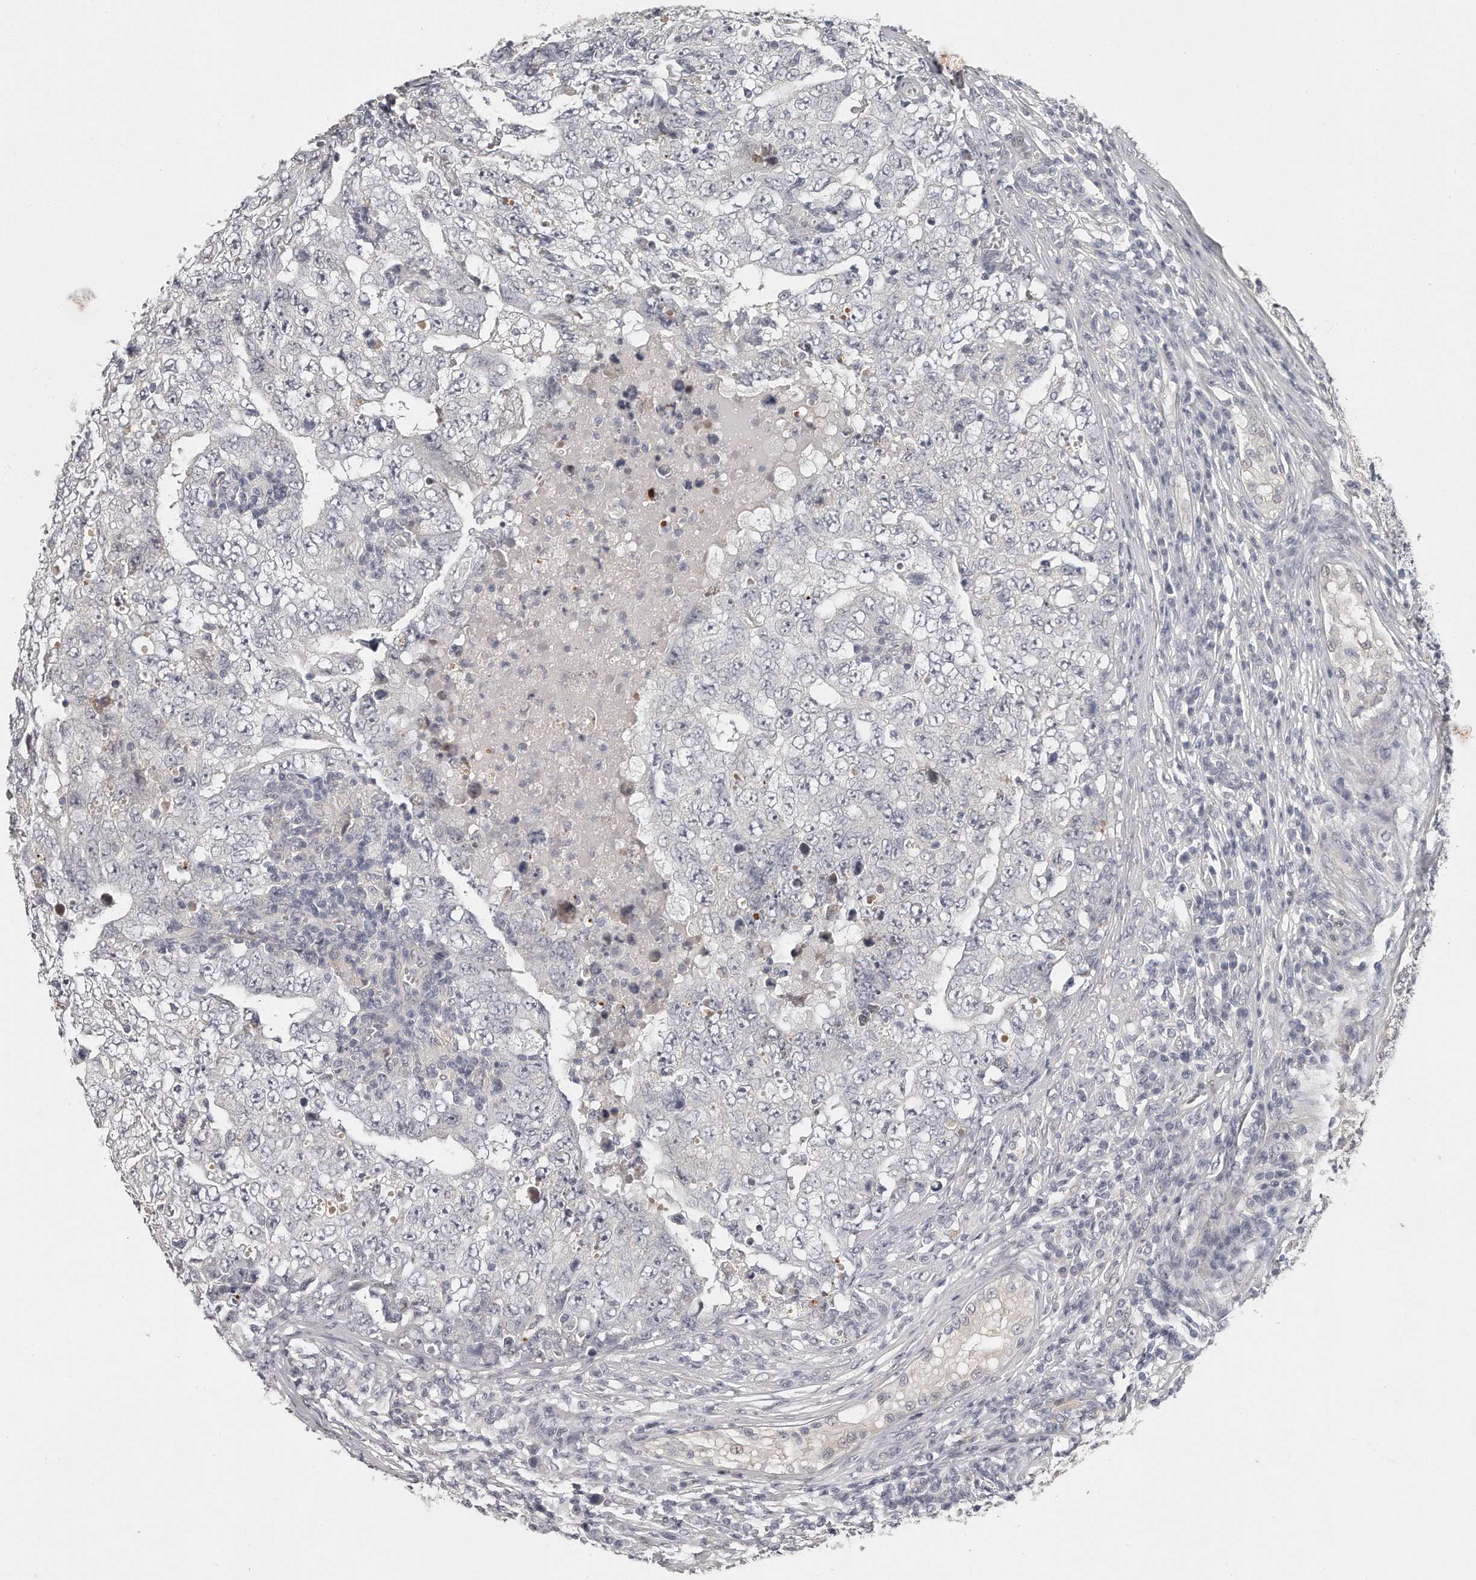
{"staining": {"intensity": "negative", "quantity": "none", "location": "none"}, "tissue": "testis cancer", "cell_type": "Tumor cells", "image_type": "cancer", "snomed": [{"axis": "morphology", "description": "Carcinoma, Embryonal, NOS"}, {"axis": "topography", "description": "Testis"}], "caption": "This image is of testis cancer (embryonal carcinoma) stained with immunohistochemistry to label a protein in brown with the nuclei are counter-stained blue. There is no expression in tumor cells.", "gene": "GGCT", "patient": {"sex": "male", "age": 26}}